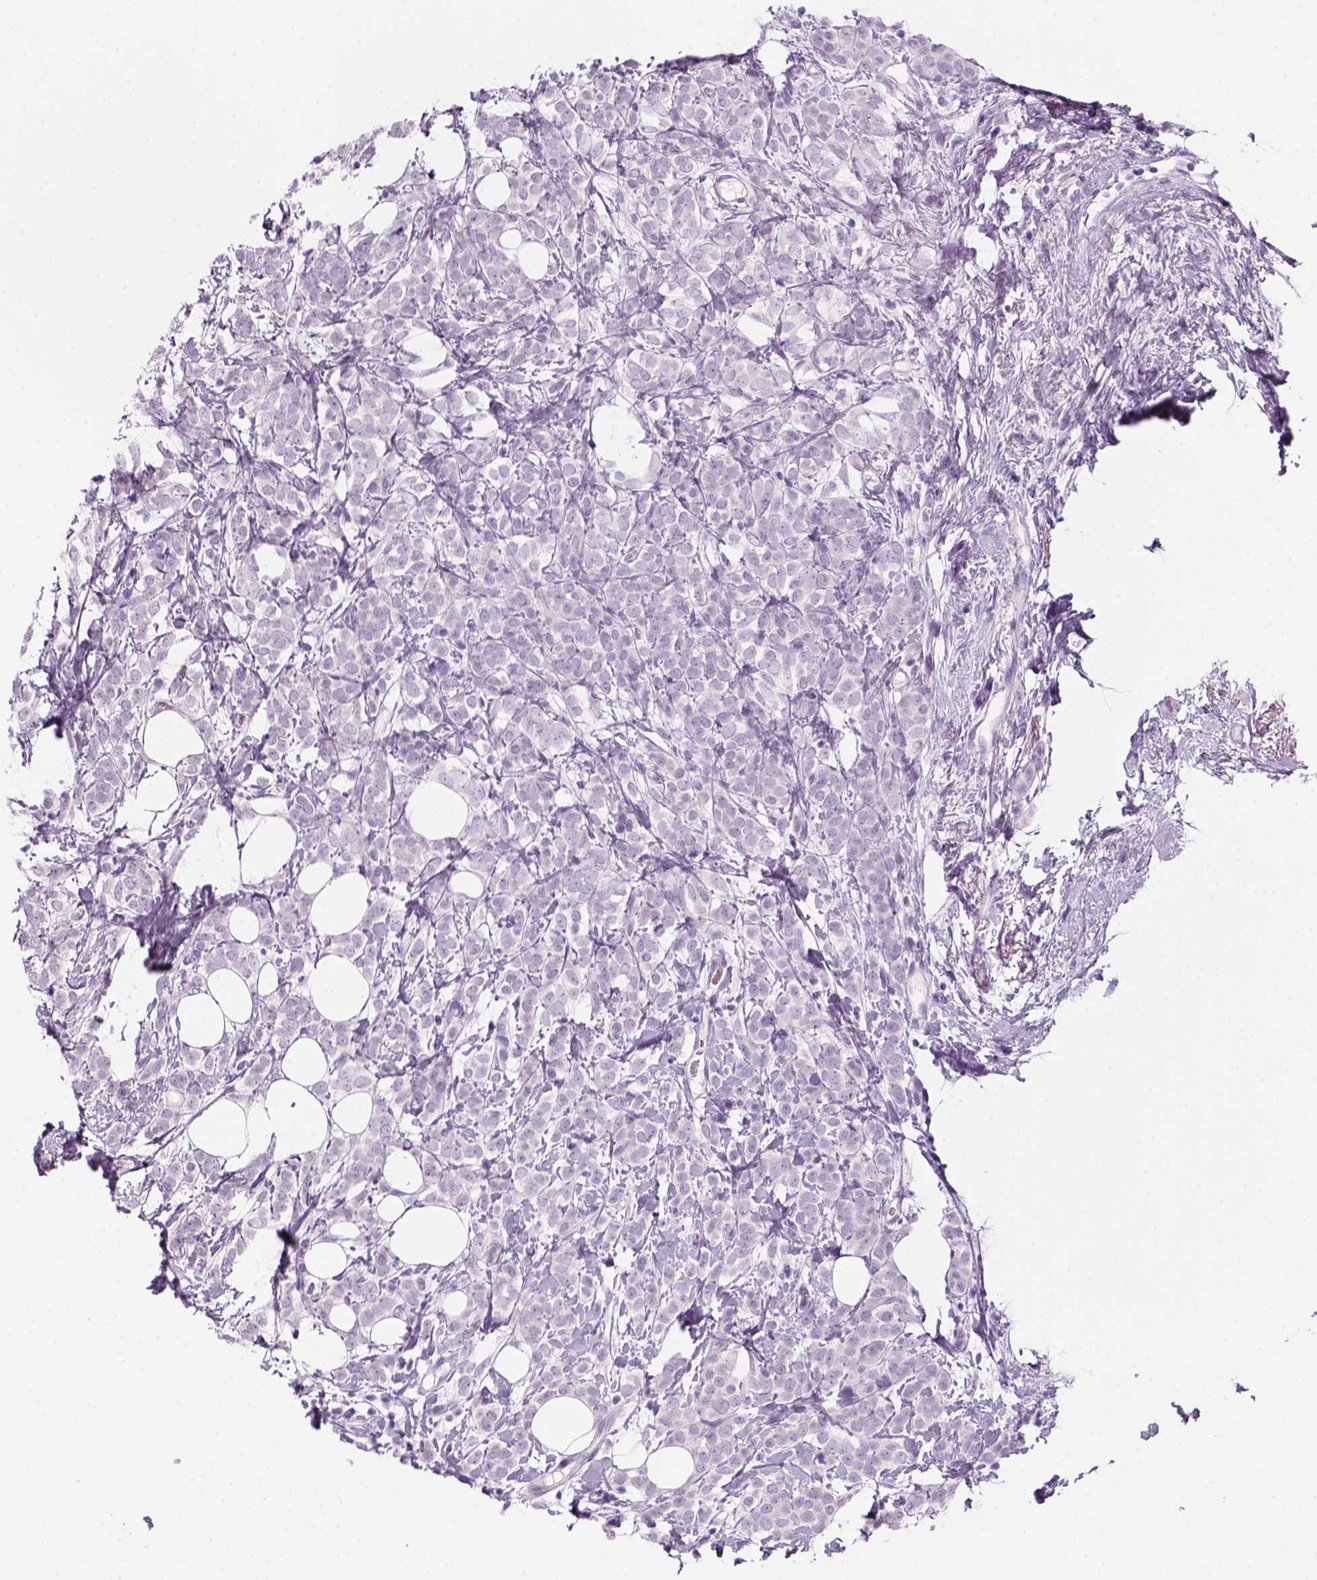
{"staining": {"intensity": "negative", "quantity": "none", "location": "none"}, "tissue": "breast cancer", "cell_type": "Tumor cells", "image_type": "cancer", "snomed": [{"axis": "morphology", "description": "Lobular carcinoma"}, {"axis": "topography", "description": "Breast"}], "caption": "Breast lobular carcinoma was stained to show a protein in brown. There is no significant expression in tumor cells.", "gene": "KRTAP11-1", "patient": {"sex": "female", "age": 49}}